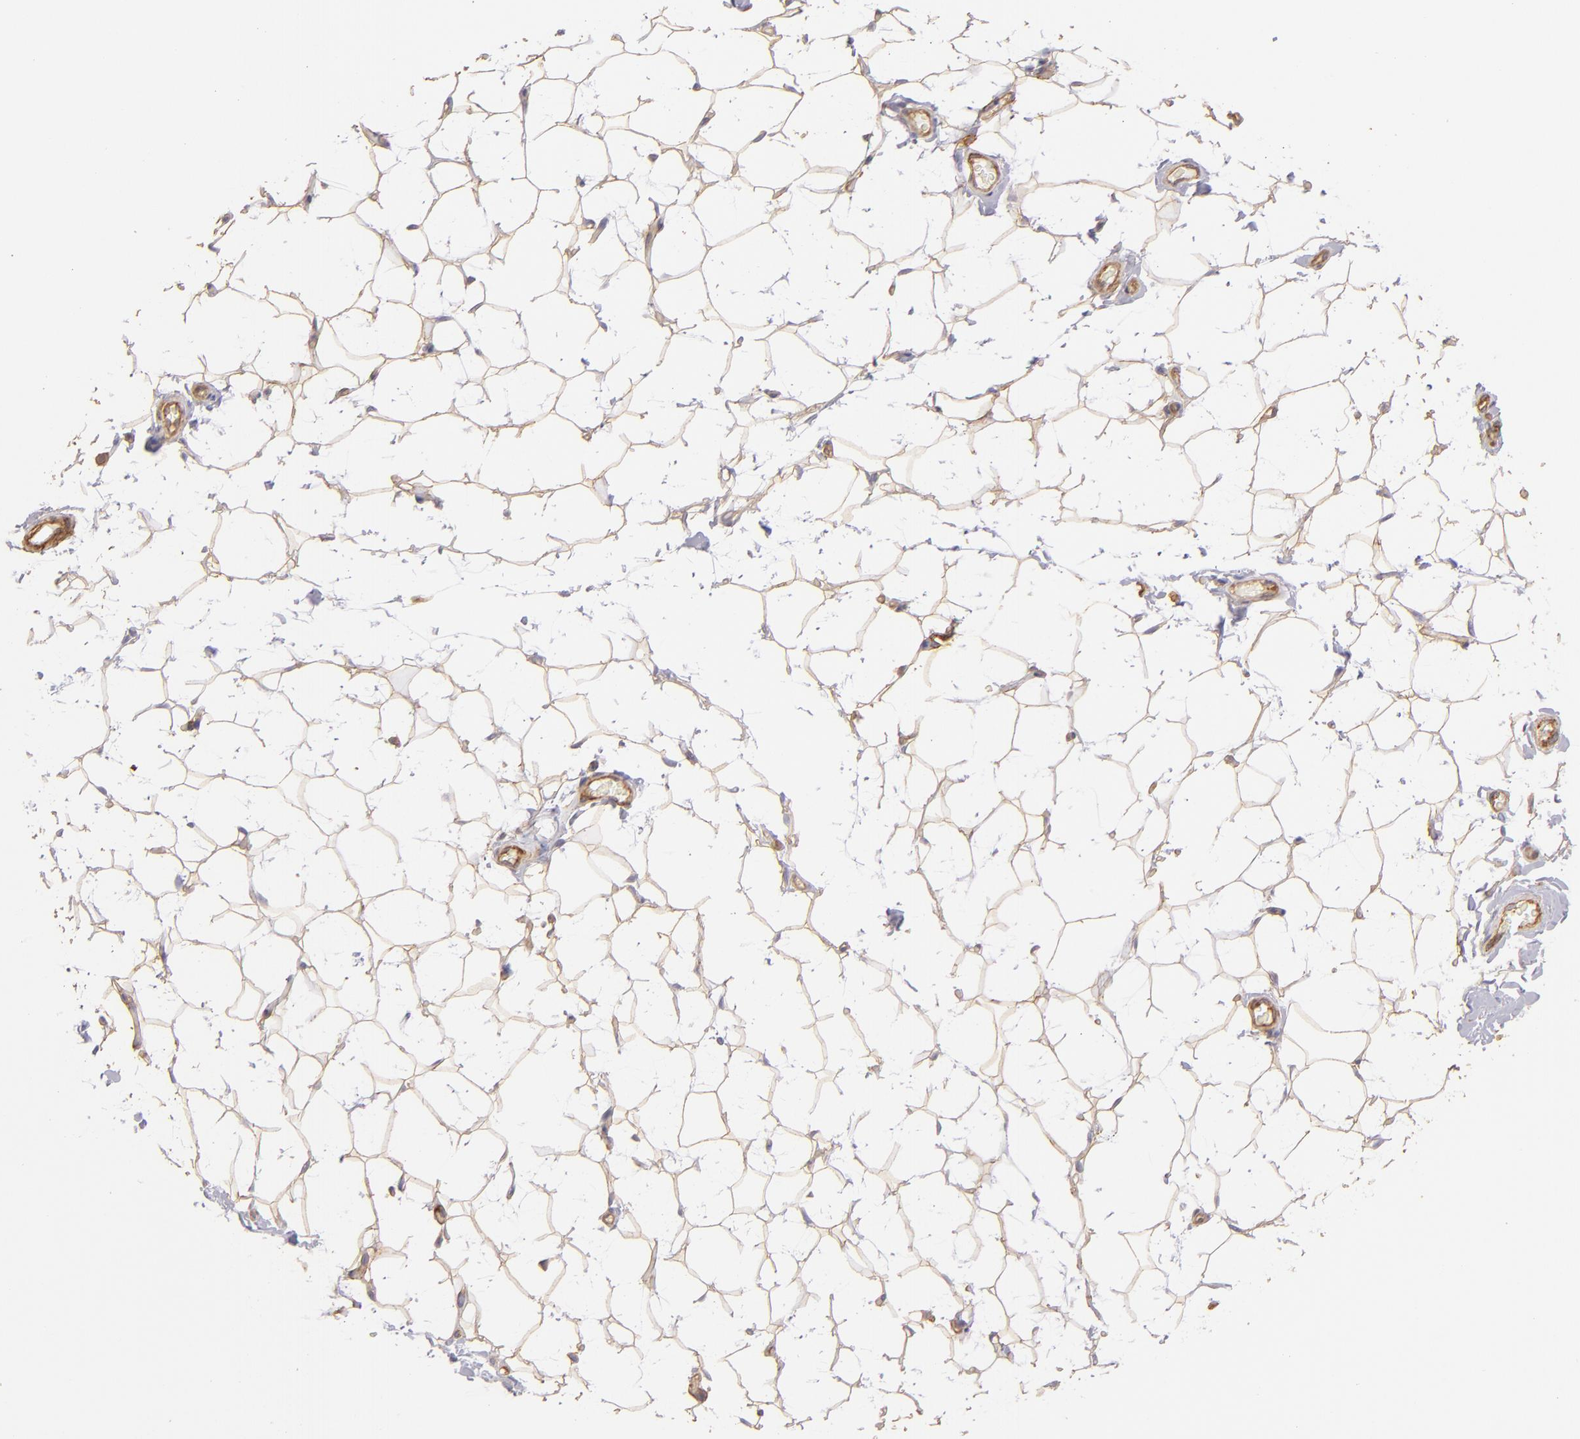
{"staining": {"intensity": "moderate", "quantity": ">75%", "location": "cytoplasmic/membranous"}, "tissue": "adipose tissue", "cell_type": "Adipocytes", "image_type": "normal", "snomed": [{"axis": "morphology", "description": "Normal tissue, NOS"}, {"axis": "topography", "description": "Soft tissue"}], "caption": "High-power microscopy captured an IHC histopathology image of unremarkable adipose tissue, revealing moderate cytoplasmic/membranous expression in approximately >75% of adipocytes.", "gene": "CD151", "patient": {"sex": "male", "age": 26}}